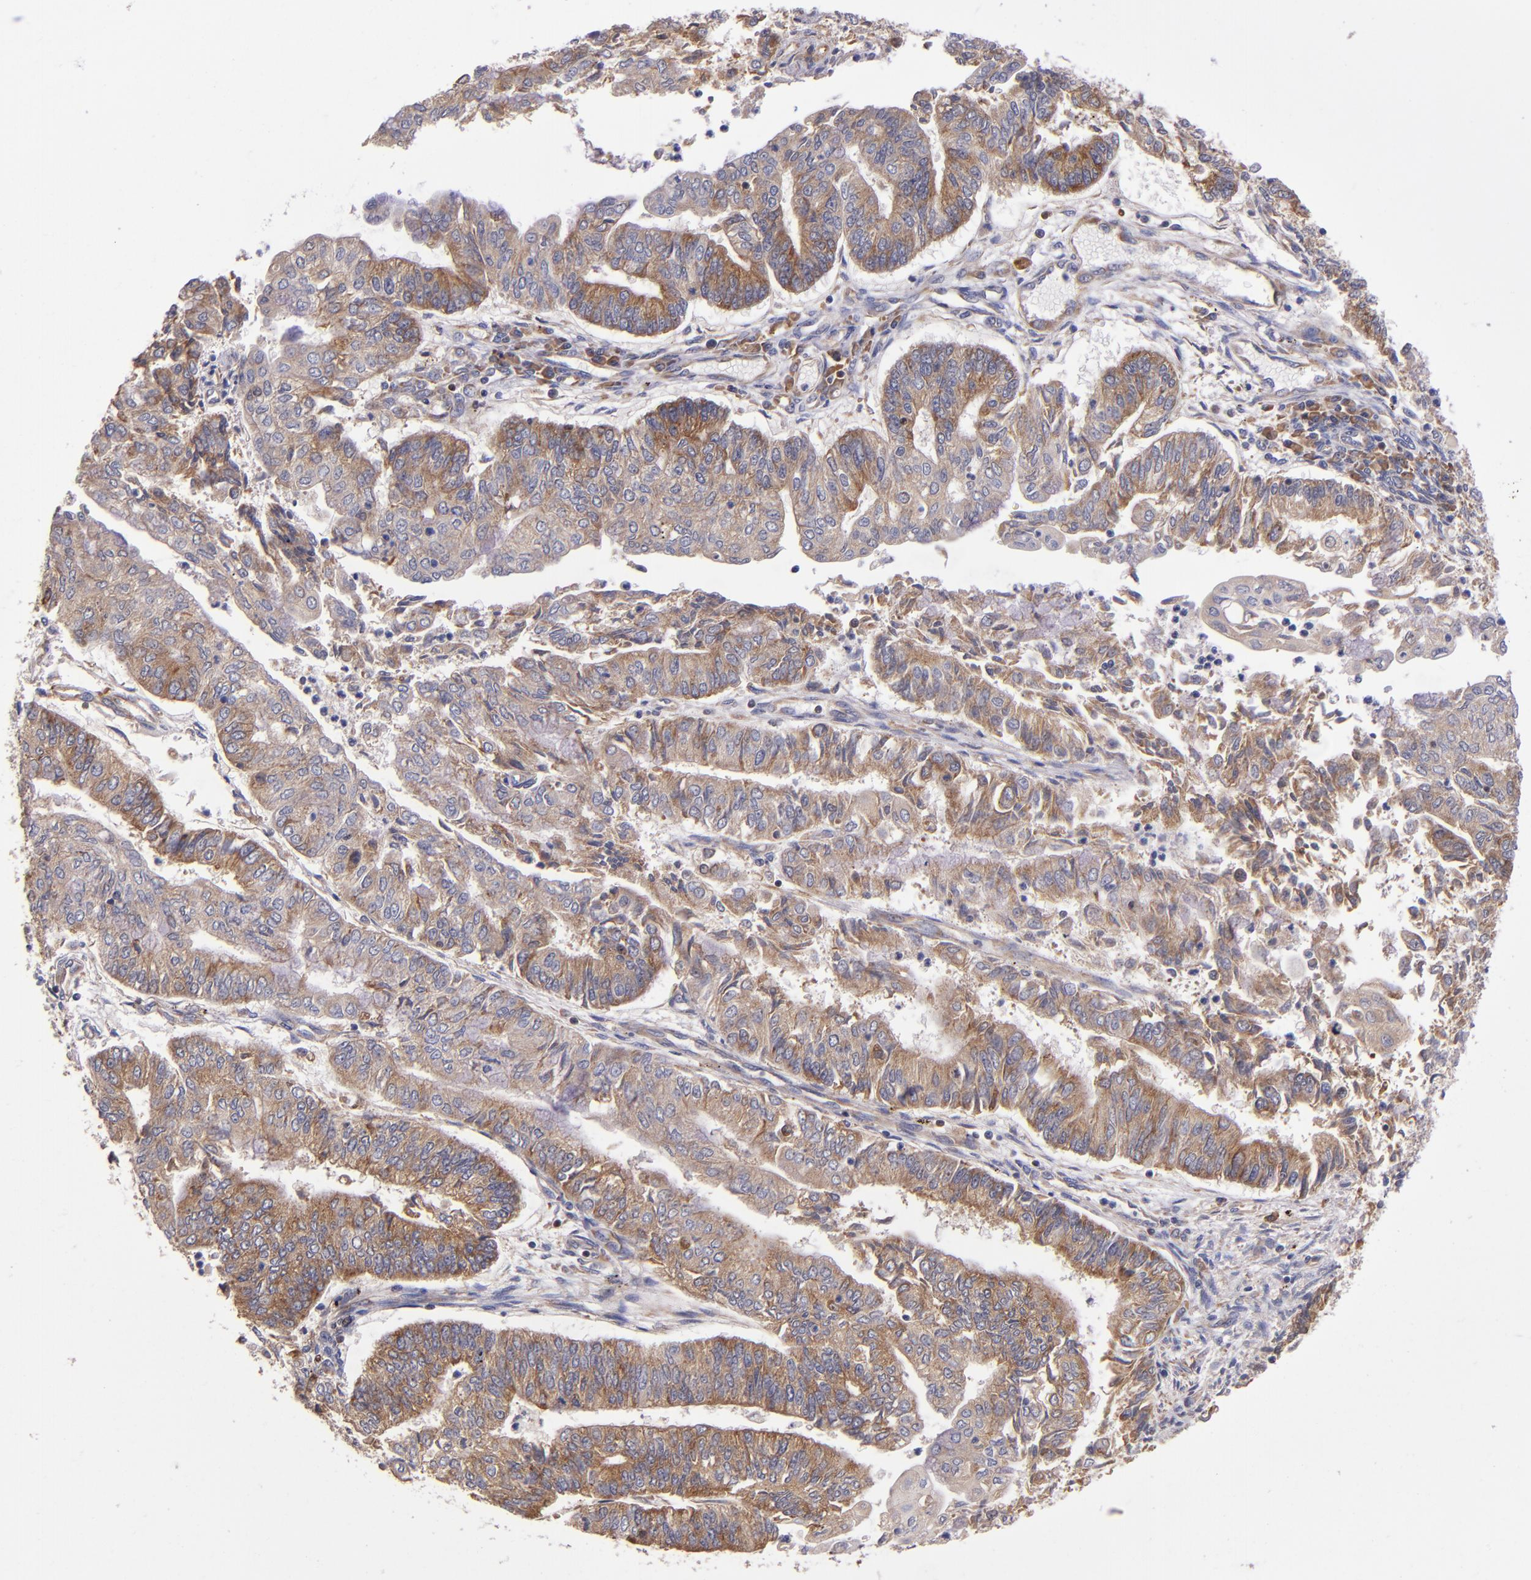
{"staining": {"intensity": "moderate", "quantity": ">75%", "location": "cytoplasmic/membranous"}, "tissue": "endometrial cancer", "cell_type": "Tumor cells", "image_type": "cancer", "snomed": [{"axis": "morphology", "description": "Adenocarcinoma, NOS"}, {"axis": "topography", "description": "Endometrium"}], "caption": "A brown stain shows moderate cytoplasmic/membranous positivity of a protein in human endometrial cancer tumor cells.", "gene": "EIF4ENIF1", "patient": {"sex": "female", "age": 59}}